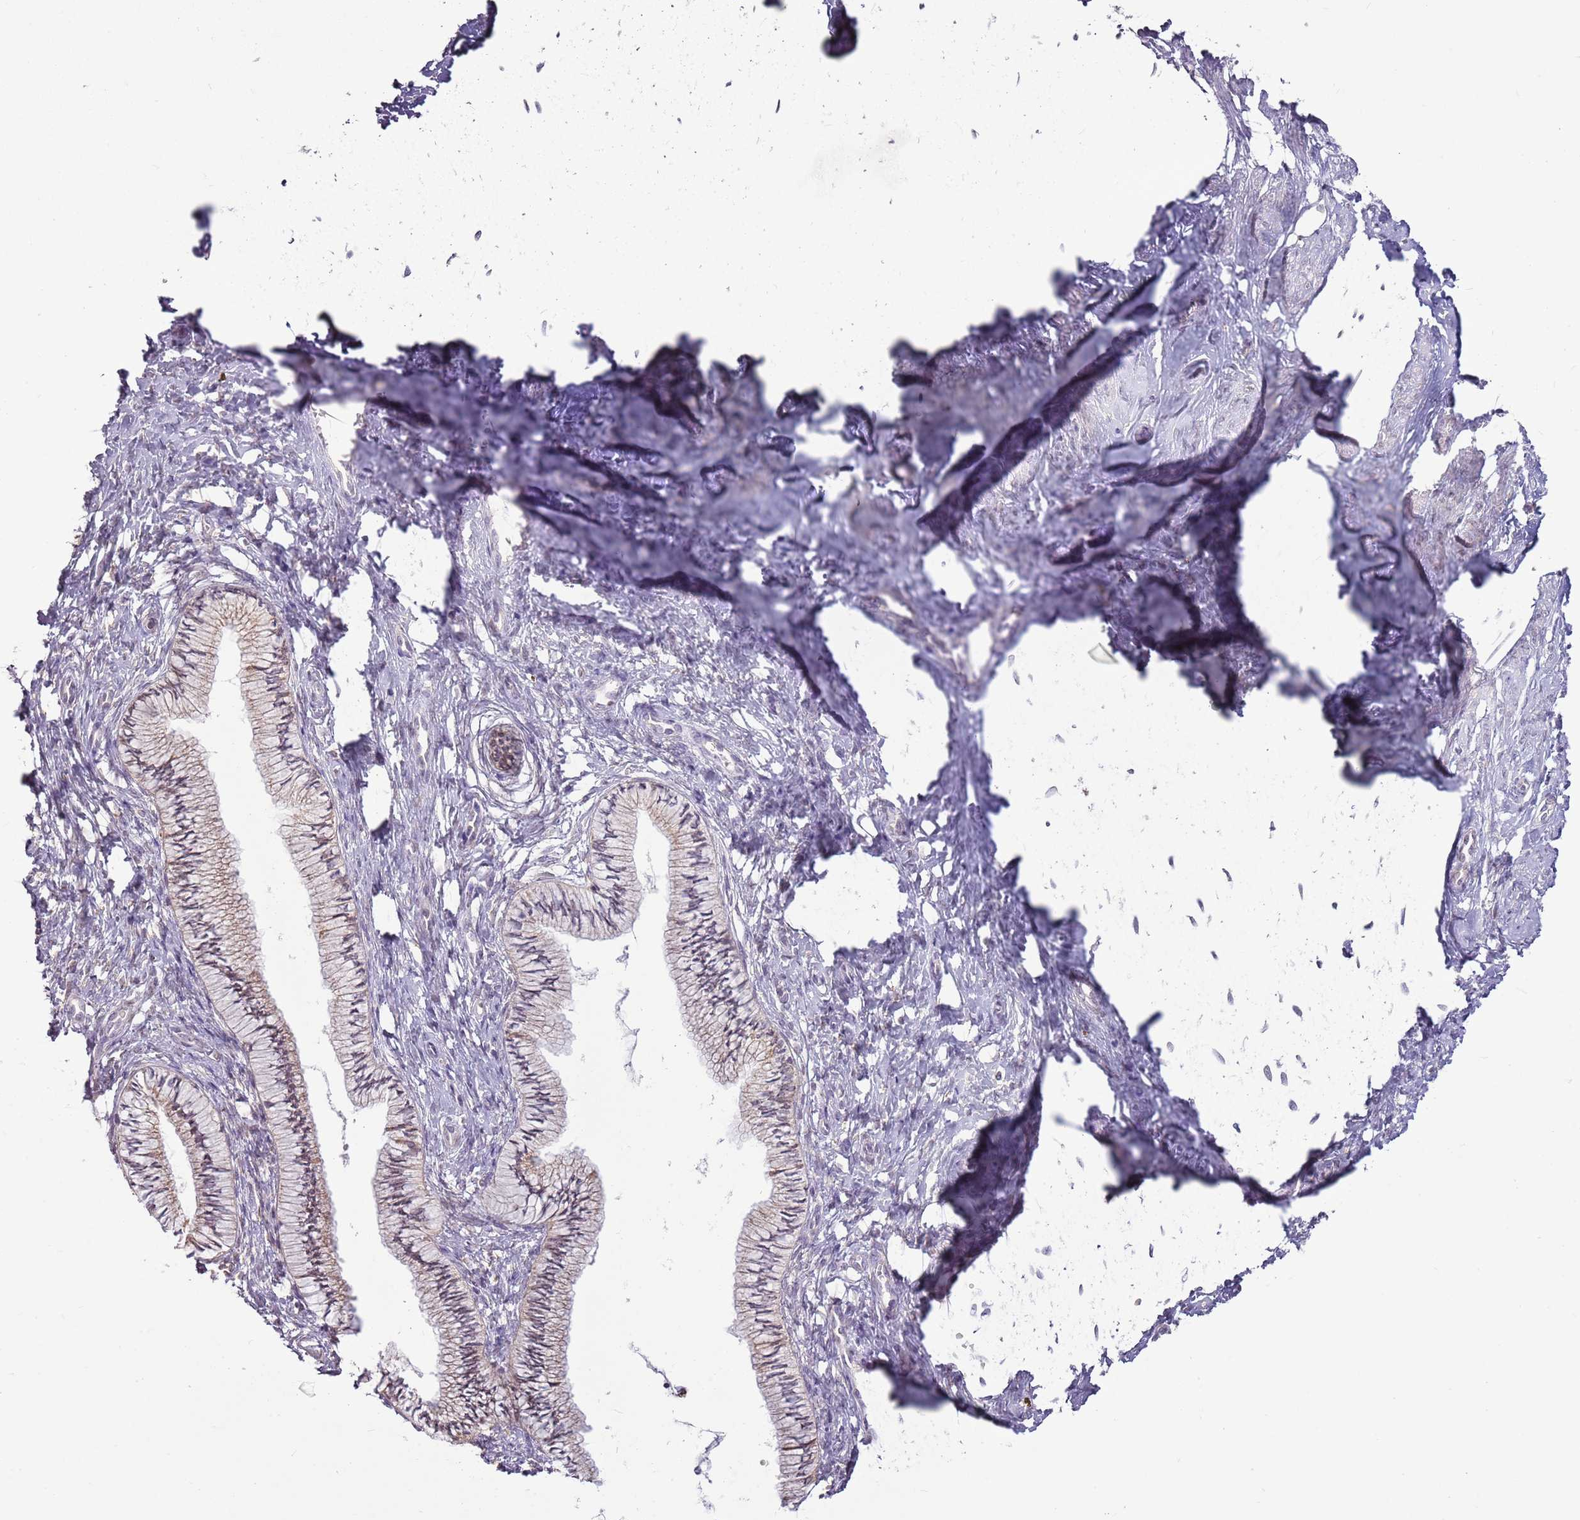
{"staining": {"intensity": "weak", "quantity": "25%-75%", "location": "cytoplasmic/membranous"}, "tissue": "cervix", "cell_type": "Glandular cells", "image_type": "normal", "snomed": [{"axis": "morphology", "description": "Normal tissue, NOS"}, {"axis": "topography", "description": "Cervix"}], "caption": "IHC of unremarkable human cervix exhibits low levels of weak cytoplasmic/membranous expression in approximately 25%-75% of glandular cells.", "gene": "TMED10", "patient": {"sex": "female", "age": 36}}